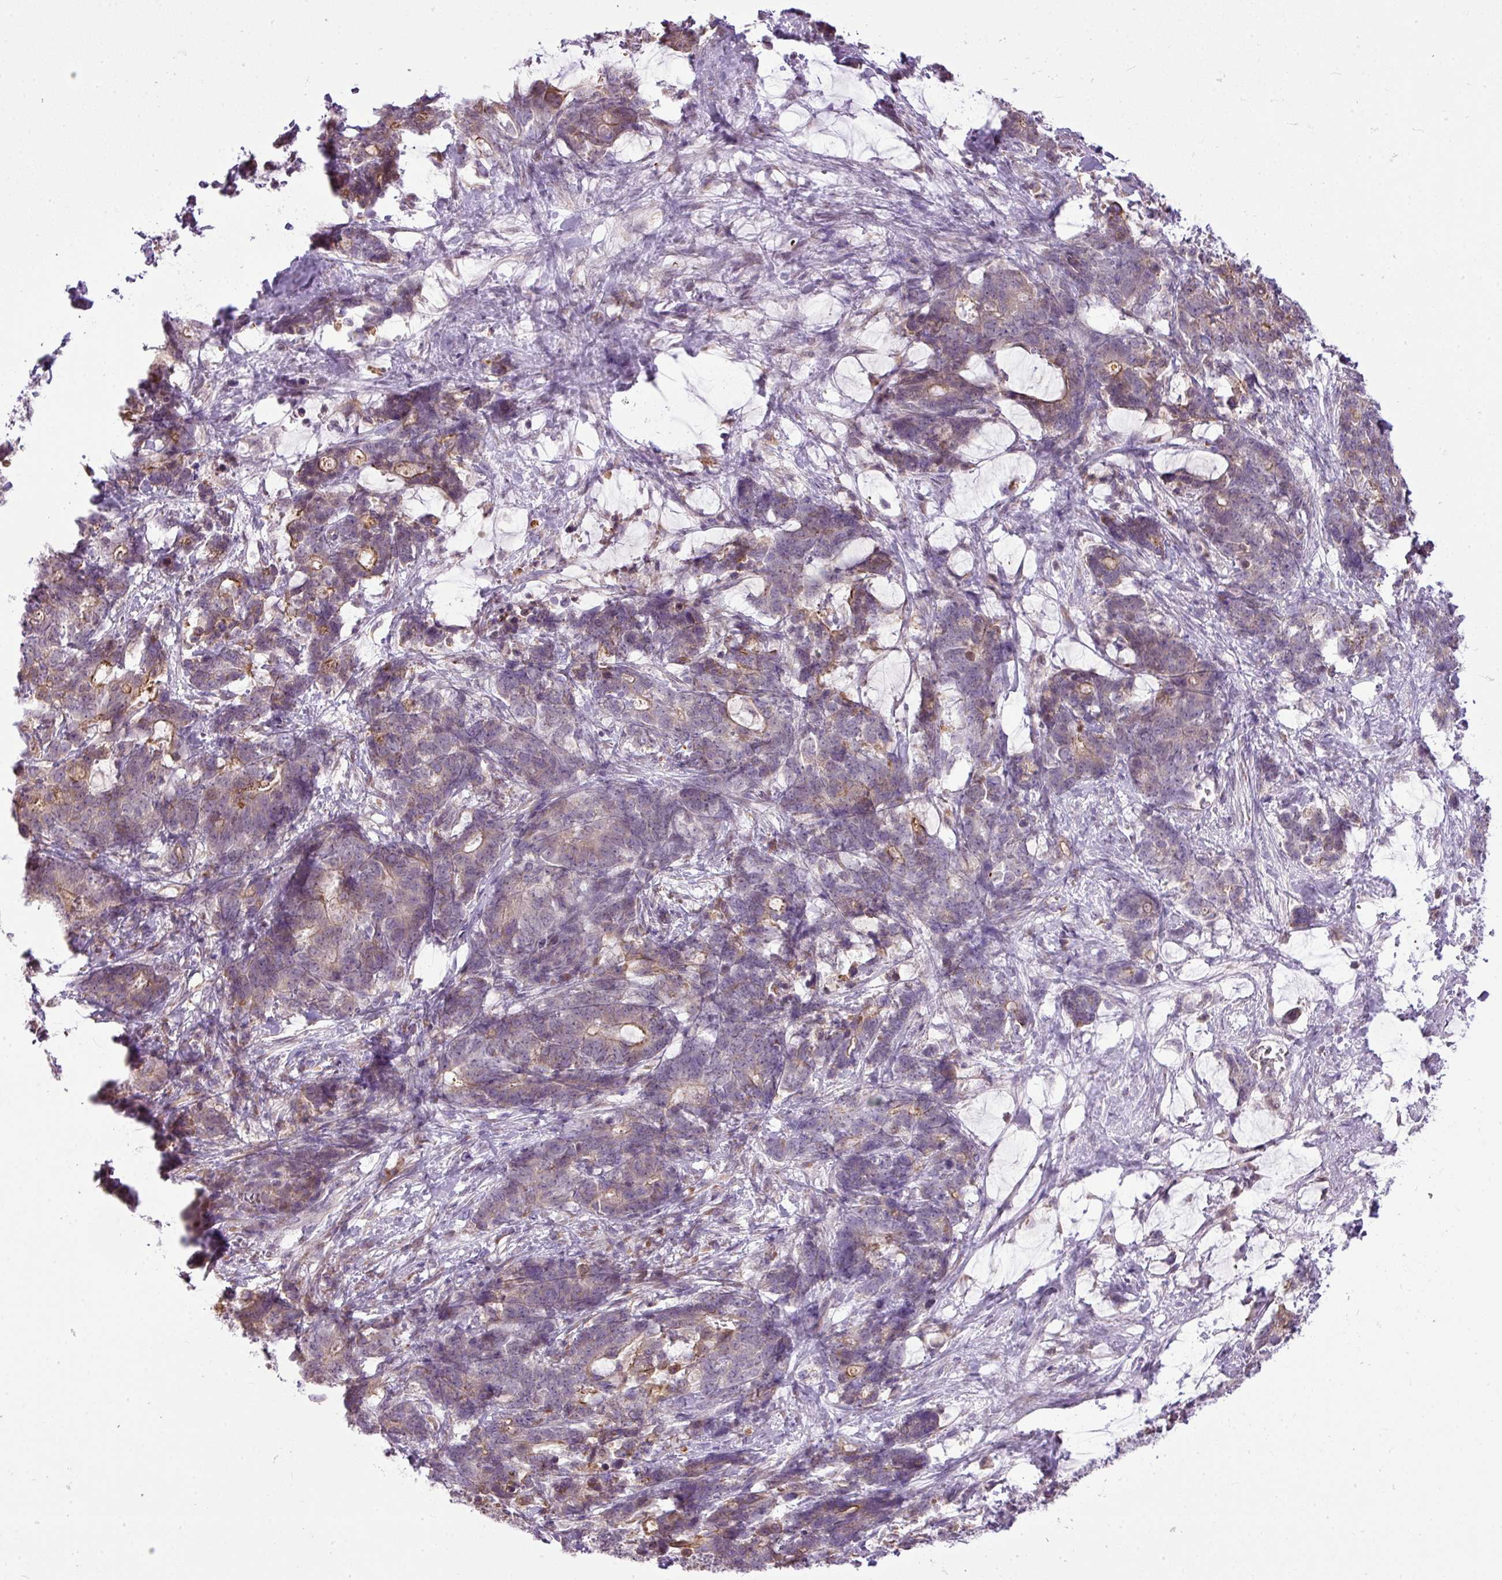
{"staining": {"intensity": "moderate", "quantity": "<25%", "location": "cytoplasmic/membranous"}, "tissue": "stomach cancer", "cell_type": "Tumor cells", "image_type": "cancer", "snomed": [{"axis": "morphology", "description": "Normal tissue, NOS"}, {"axis": "morphology", "description": "Adenocarcinoma, NOS"}, {"axis": "topography", "description": "Stomach"}], "caption": "A histopathology image of stomach cancer (adenocarcinoma) stained for a protein shows moderate cytoplasmic/membranous brown staining in tumor cells.", "gene": "COX18", "patient": {"sex": "female", "age": 64}}